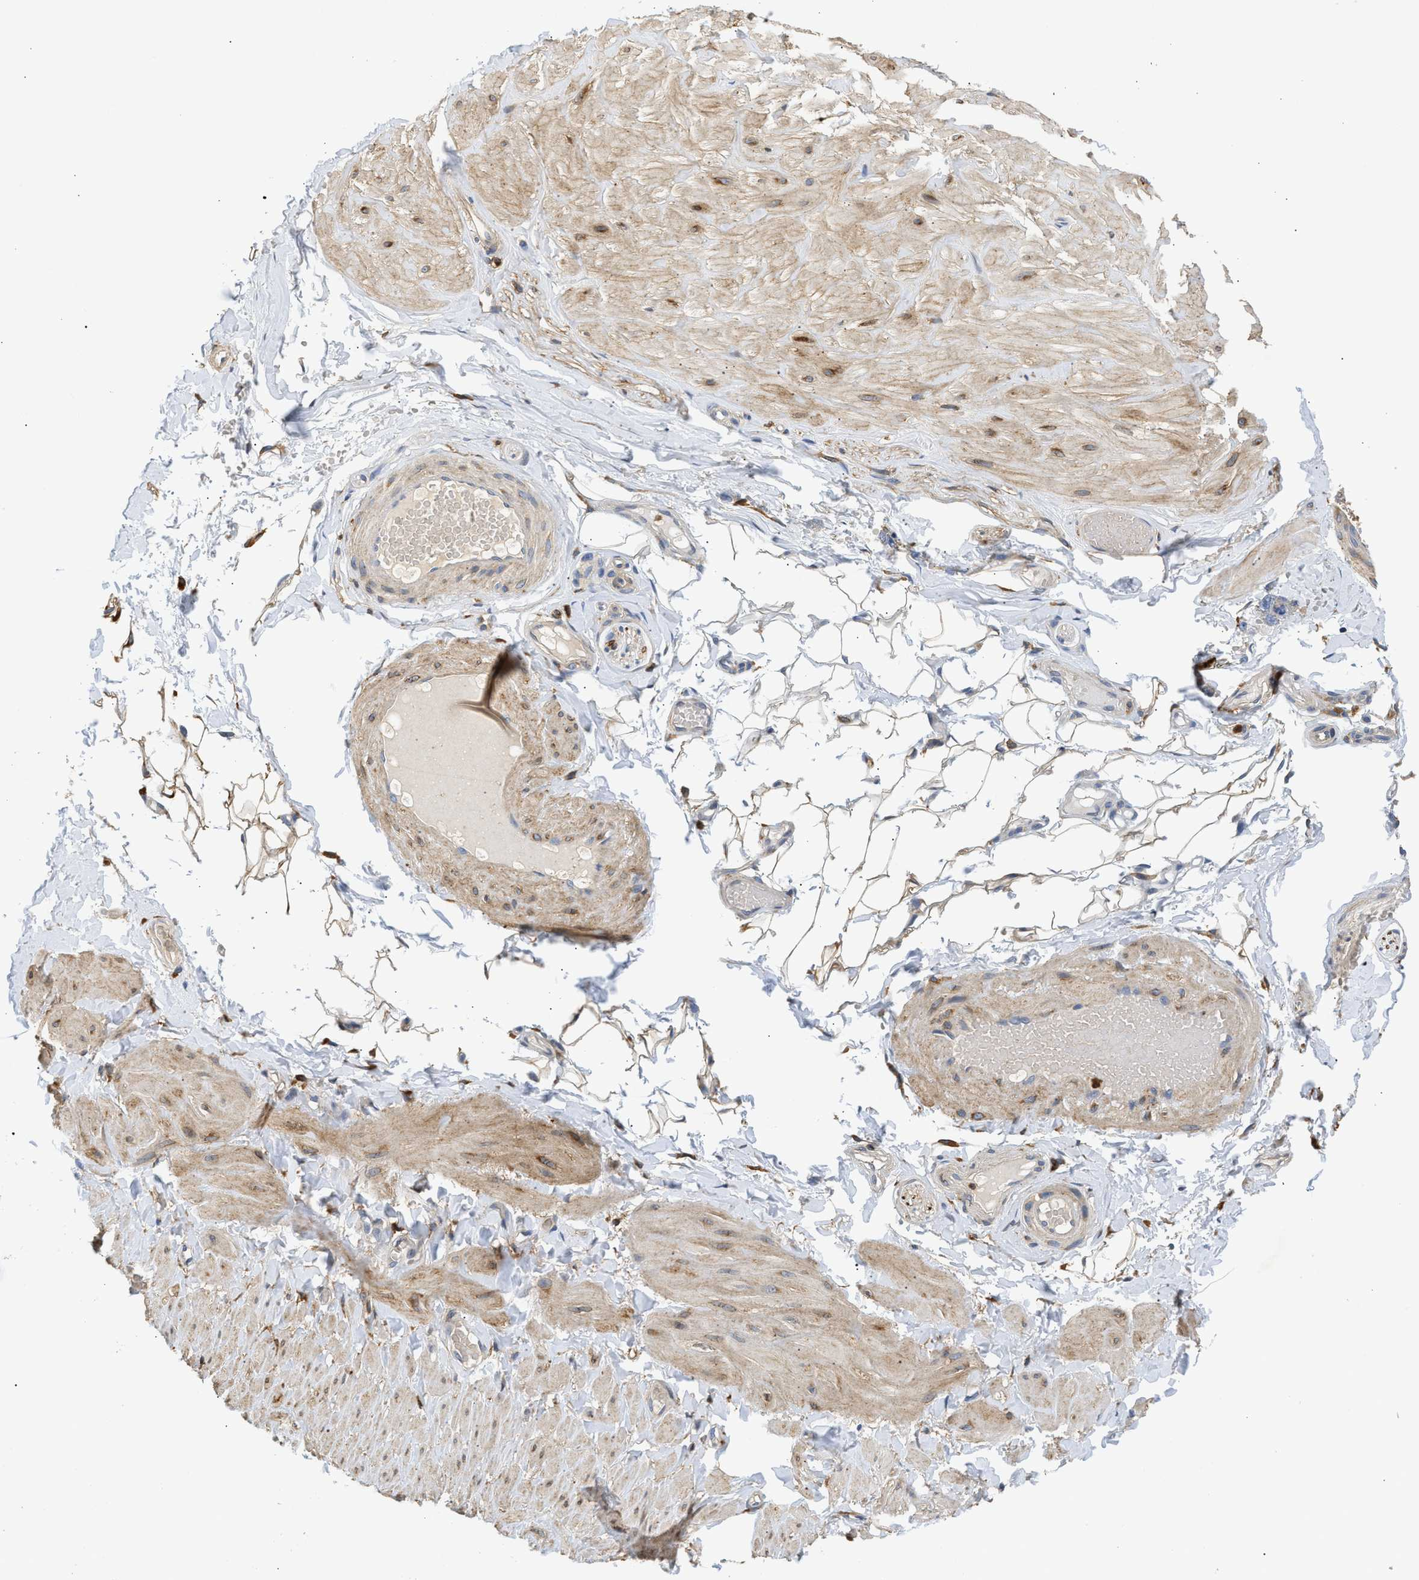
{"staining": {"intensity": "moderate", "quantity": "25%-75%", "location": "cytoplasmic/membranous"}, "tissue": "adipose tissue", "cell_type": "Adipocytes", "image_type": "normal", "snomed": [{"axis": "morphology", "description": "Normal tissue, NOS"}, {"axis": "topography", "description": "Adipose tissue"}, {"axis": "topography", "description": "Vascular tissue"}, {"axis": "topography", "description": "Peripheral nerve tissue"}], "caption": "A brown stain labels moderate cytoplasmic/membranous staining of a protein in adipocytes of normal human adipose tissue.", "gene": "RAB31", "patient": {"sex": "male", "age": 25}}